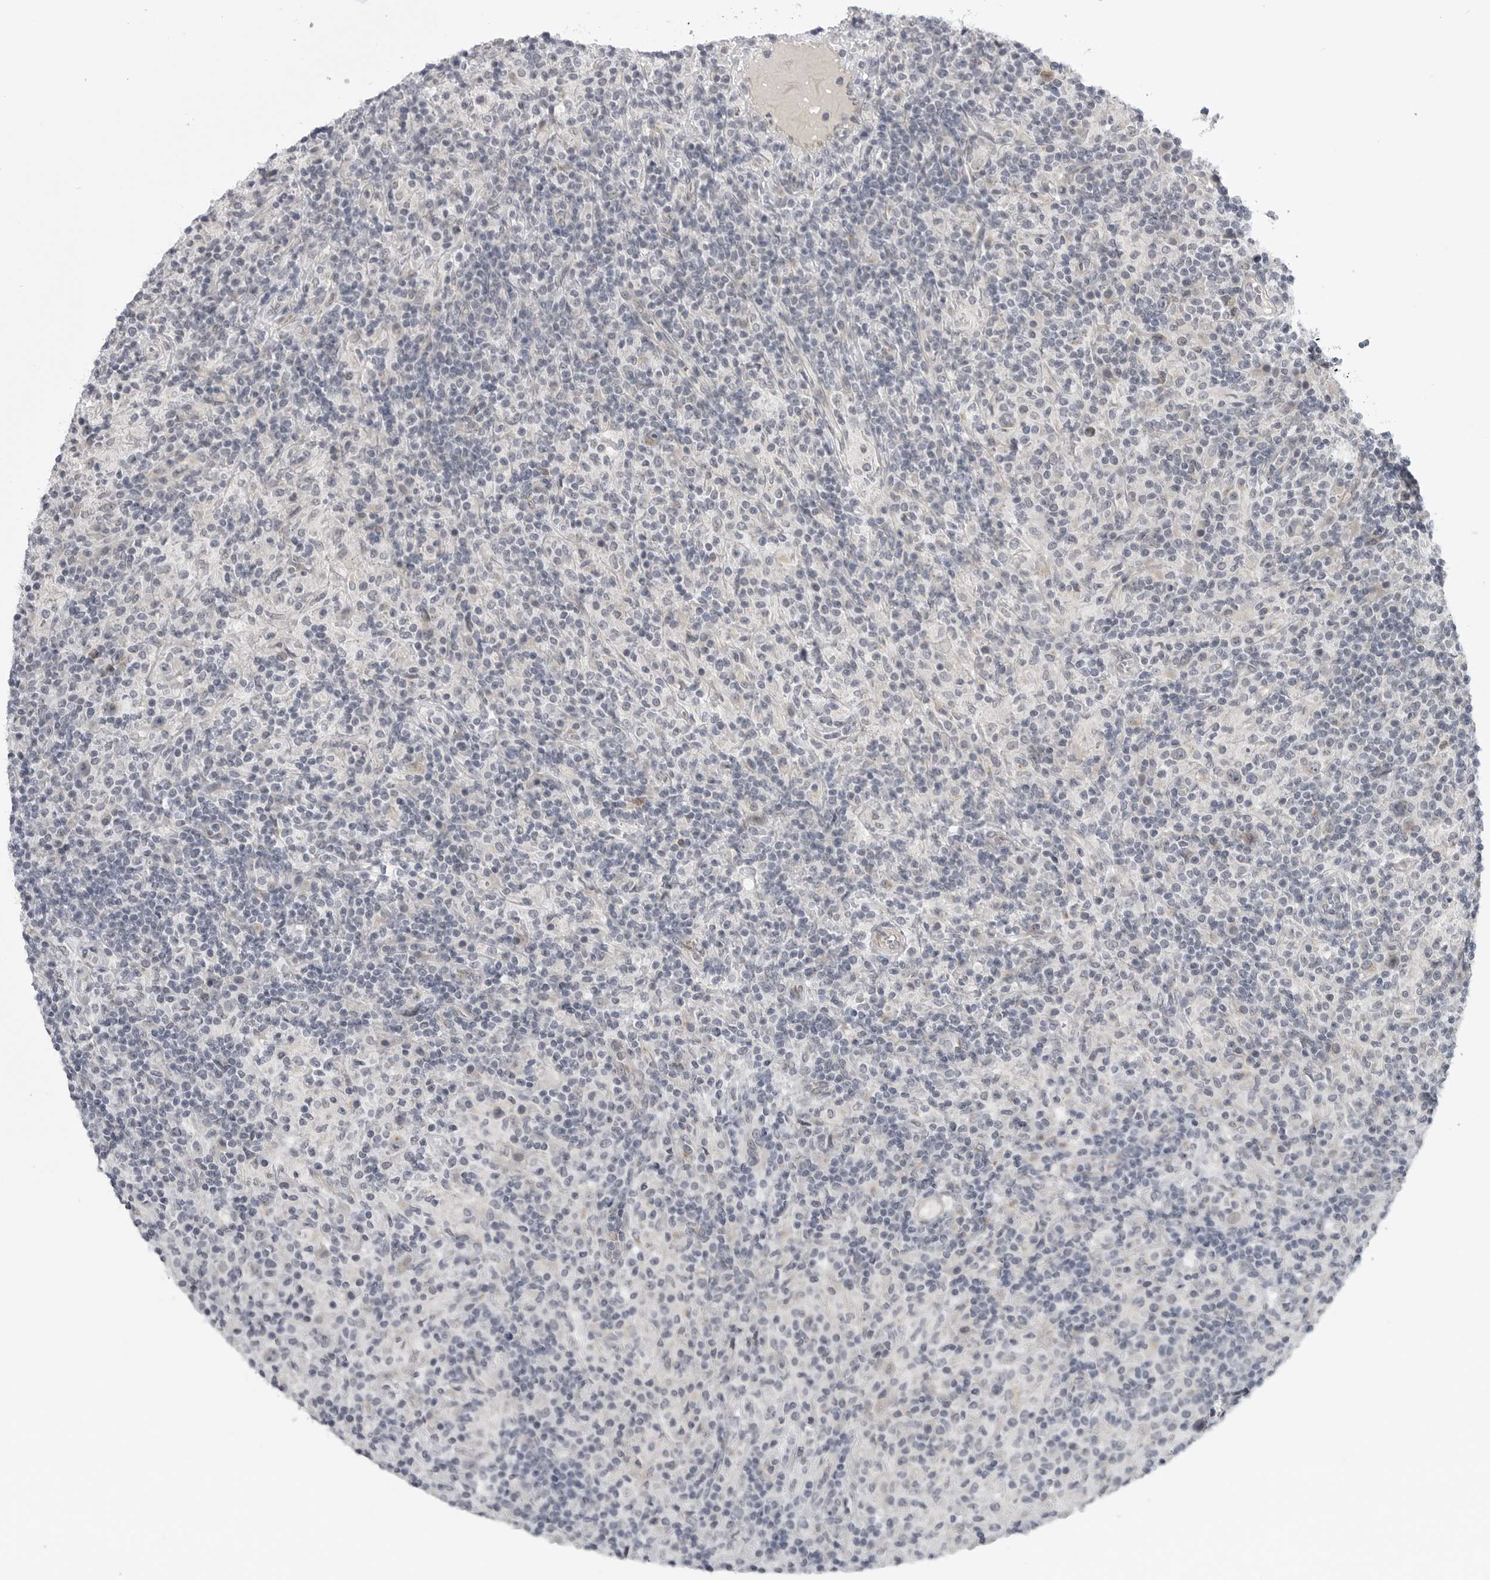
{"staining": {"intensity": "negative", "quantity": "none", "location": "none"}, "tissue": "lymphoma", "cell_type": "Tumor cells", "image_type": "cancer", "snomed": [{"axis": "morphology", "description": "Hodgkin's disease, NOS"}, {"axis": "topography", "description": "Lymph node"}], "caption": "This is an immunohistochemistry (IHC) image of human lymphoma. There is no staining in tumor cells.", "gene": "LRRC45", "patient": {"sex": "male", "age": 70}}